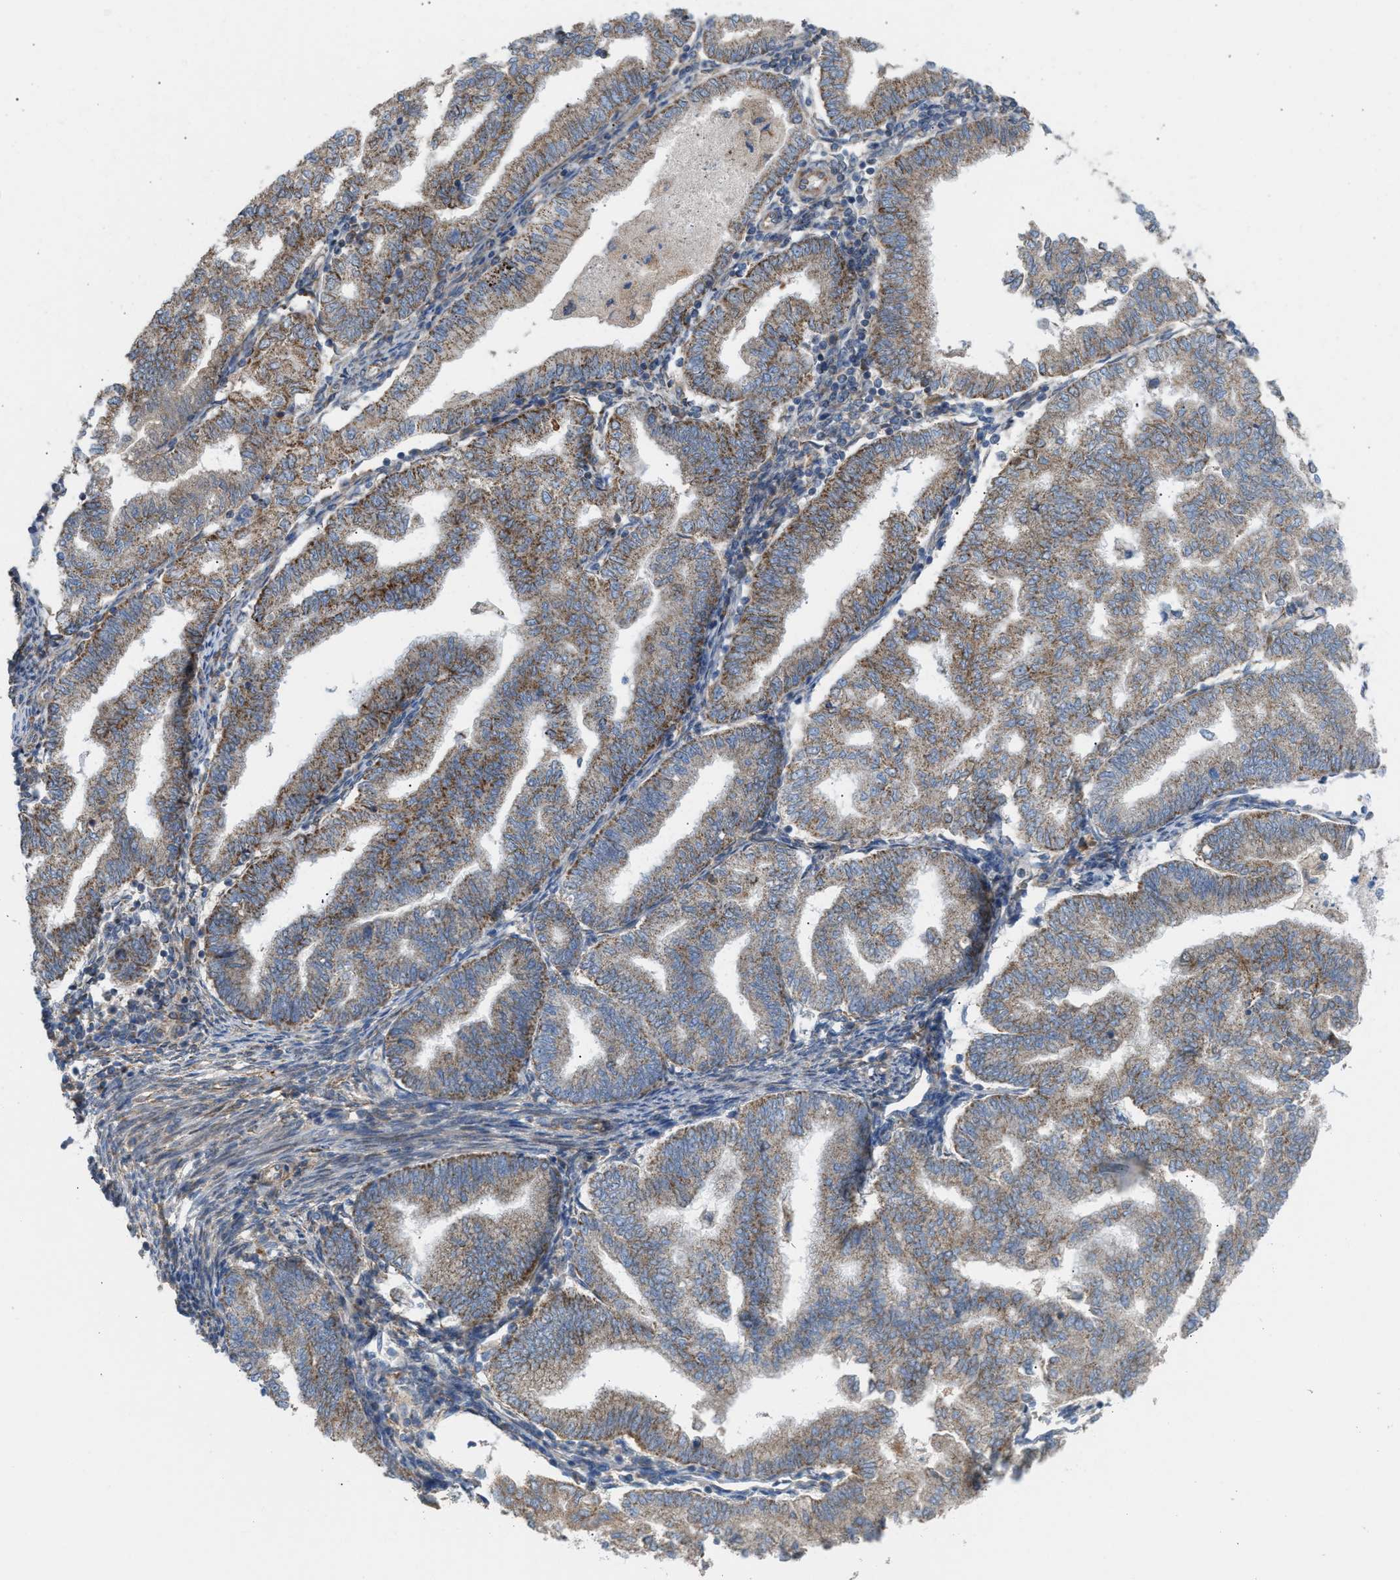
{"staining": {"intensity": "moderate", "quantity": ">75%", "location": "cytoplasmic/membranous"}, "tissue": "endometrial cancer", "cell_type": "Tumor cells", "image_type": "cancer", "snomed": [{"axis": "morphology", "description": "Polyp, NOS"}, {"axis": "morphology", "description": "Adenocarcinoma, NOS"}, {"axis": "morphology", "description": "Adenoma, NOS"}, {"axis": "topography", "description": "Endometrium"}], "caption": "Endometrial cancer (adenocarcinoma) tissue shows moderate cytoplasmic/membranous positivity in about >75% of tumor cells", "gene": "SLC10A3", "patient": {"sex": "female", "age": 79}}